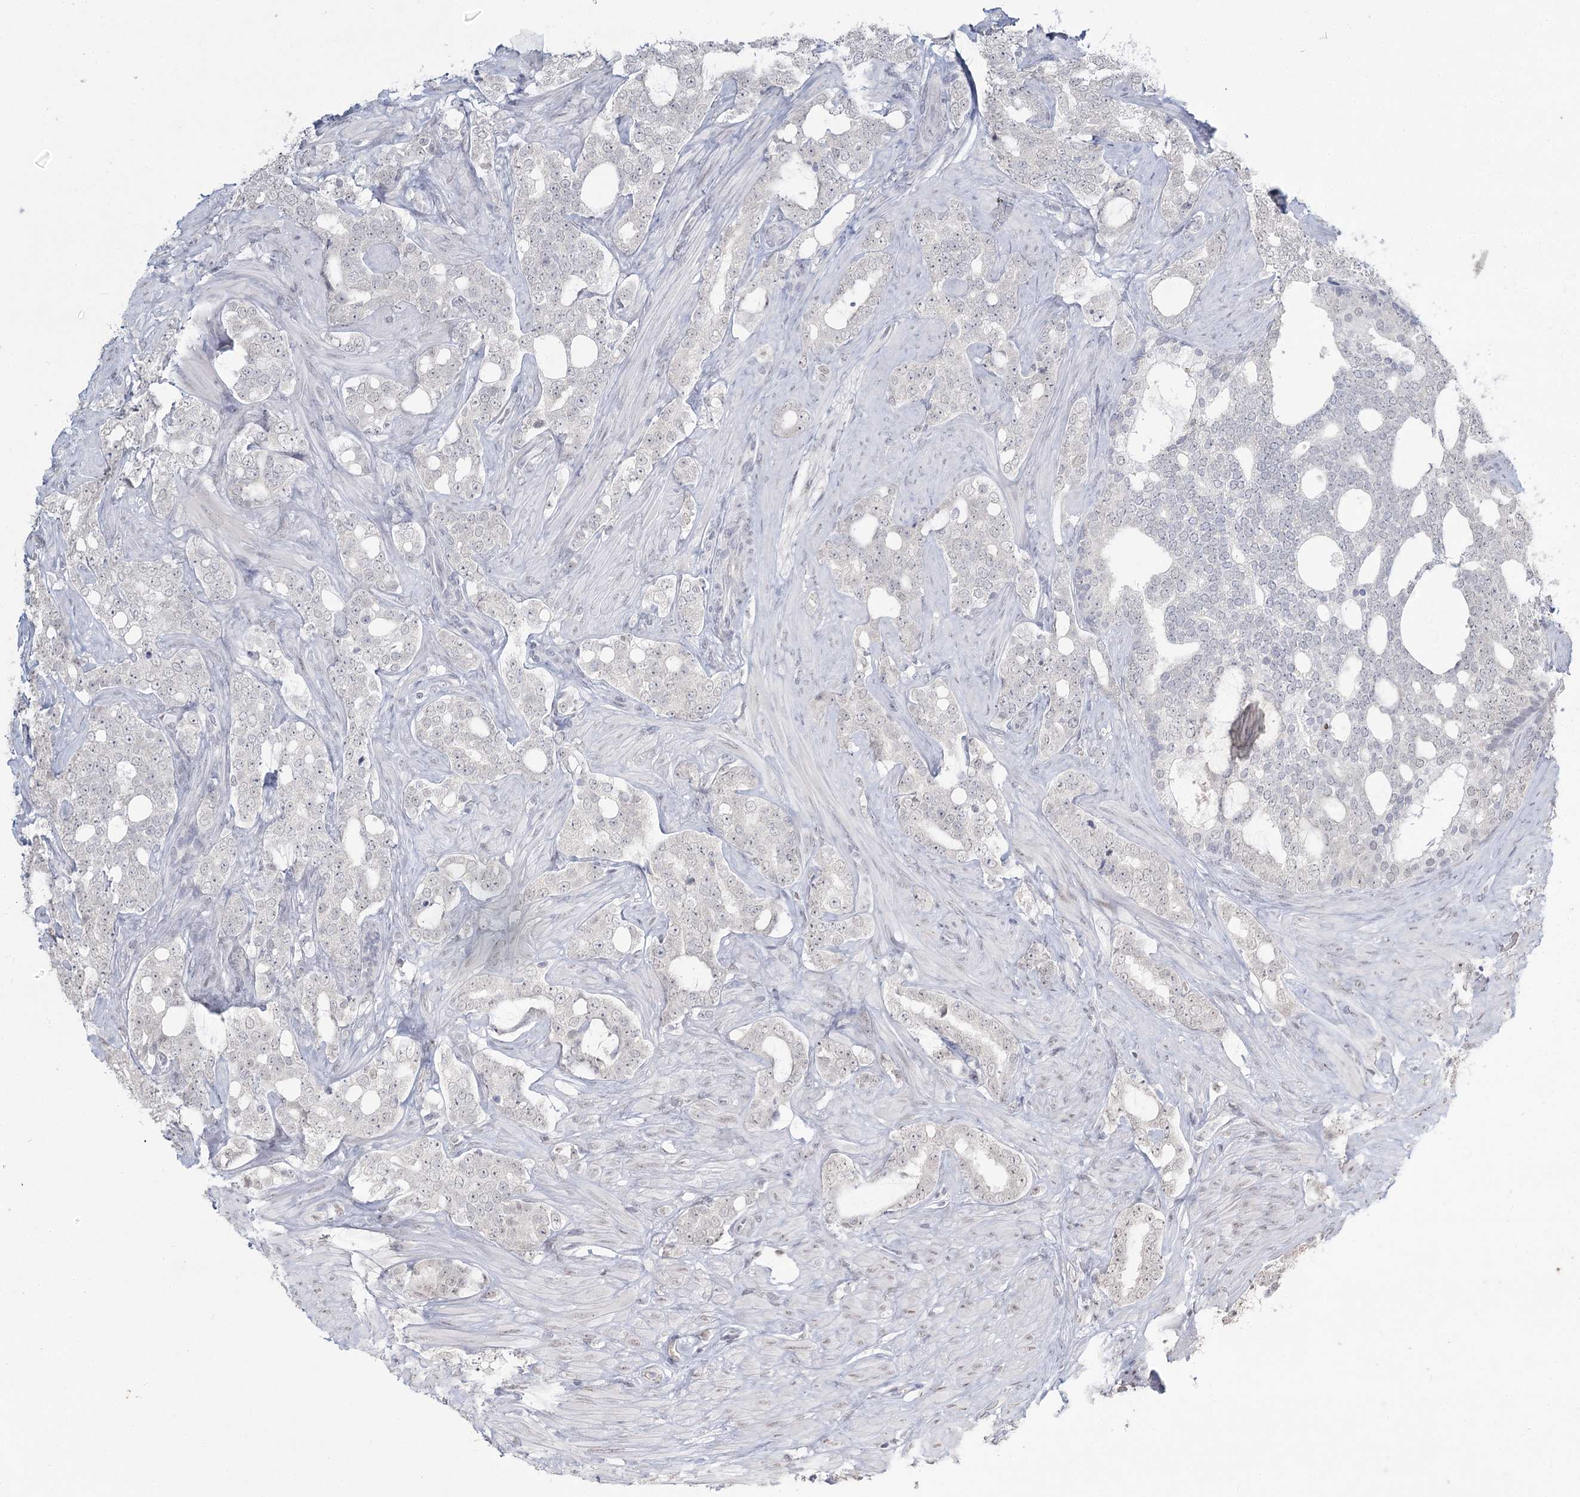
{"staining": {"intensity": "negative", "quantity": "none", "location": "none"}, "tissue": "prostate cancer", "cell_type": "Tumor cells", "image_type": "cancer", "snomed": [{"axis": "morphology", "description": "Adenocarcinoma, High grade"}, {"axis": "topography", "description": "Prostate"}], "caption": "Tumor cells are negative for protein expression in human prostate cancer (adenocarcinoma (high-grade)). (Brightfield microscopy of DAB immunohistochemistry (IHC) at high magnification).", "gene": "LY6G5C", "patient": {"sex": "male", "age": 64}}